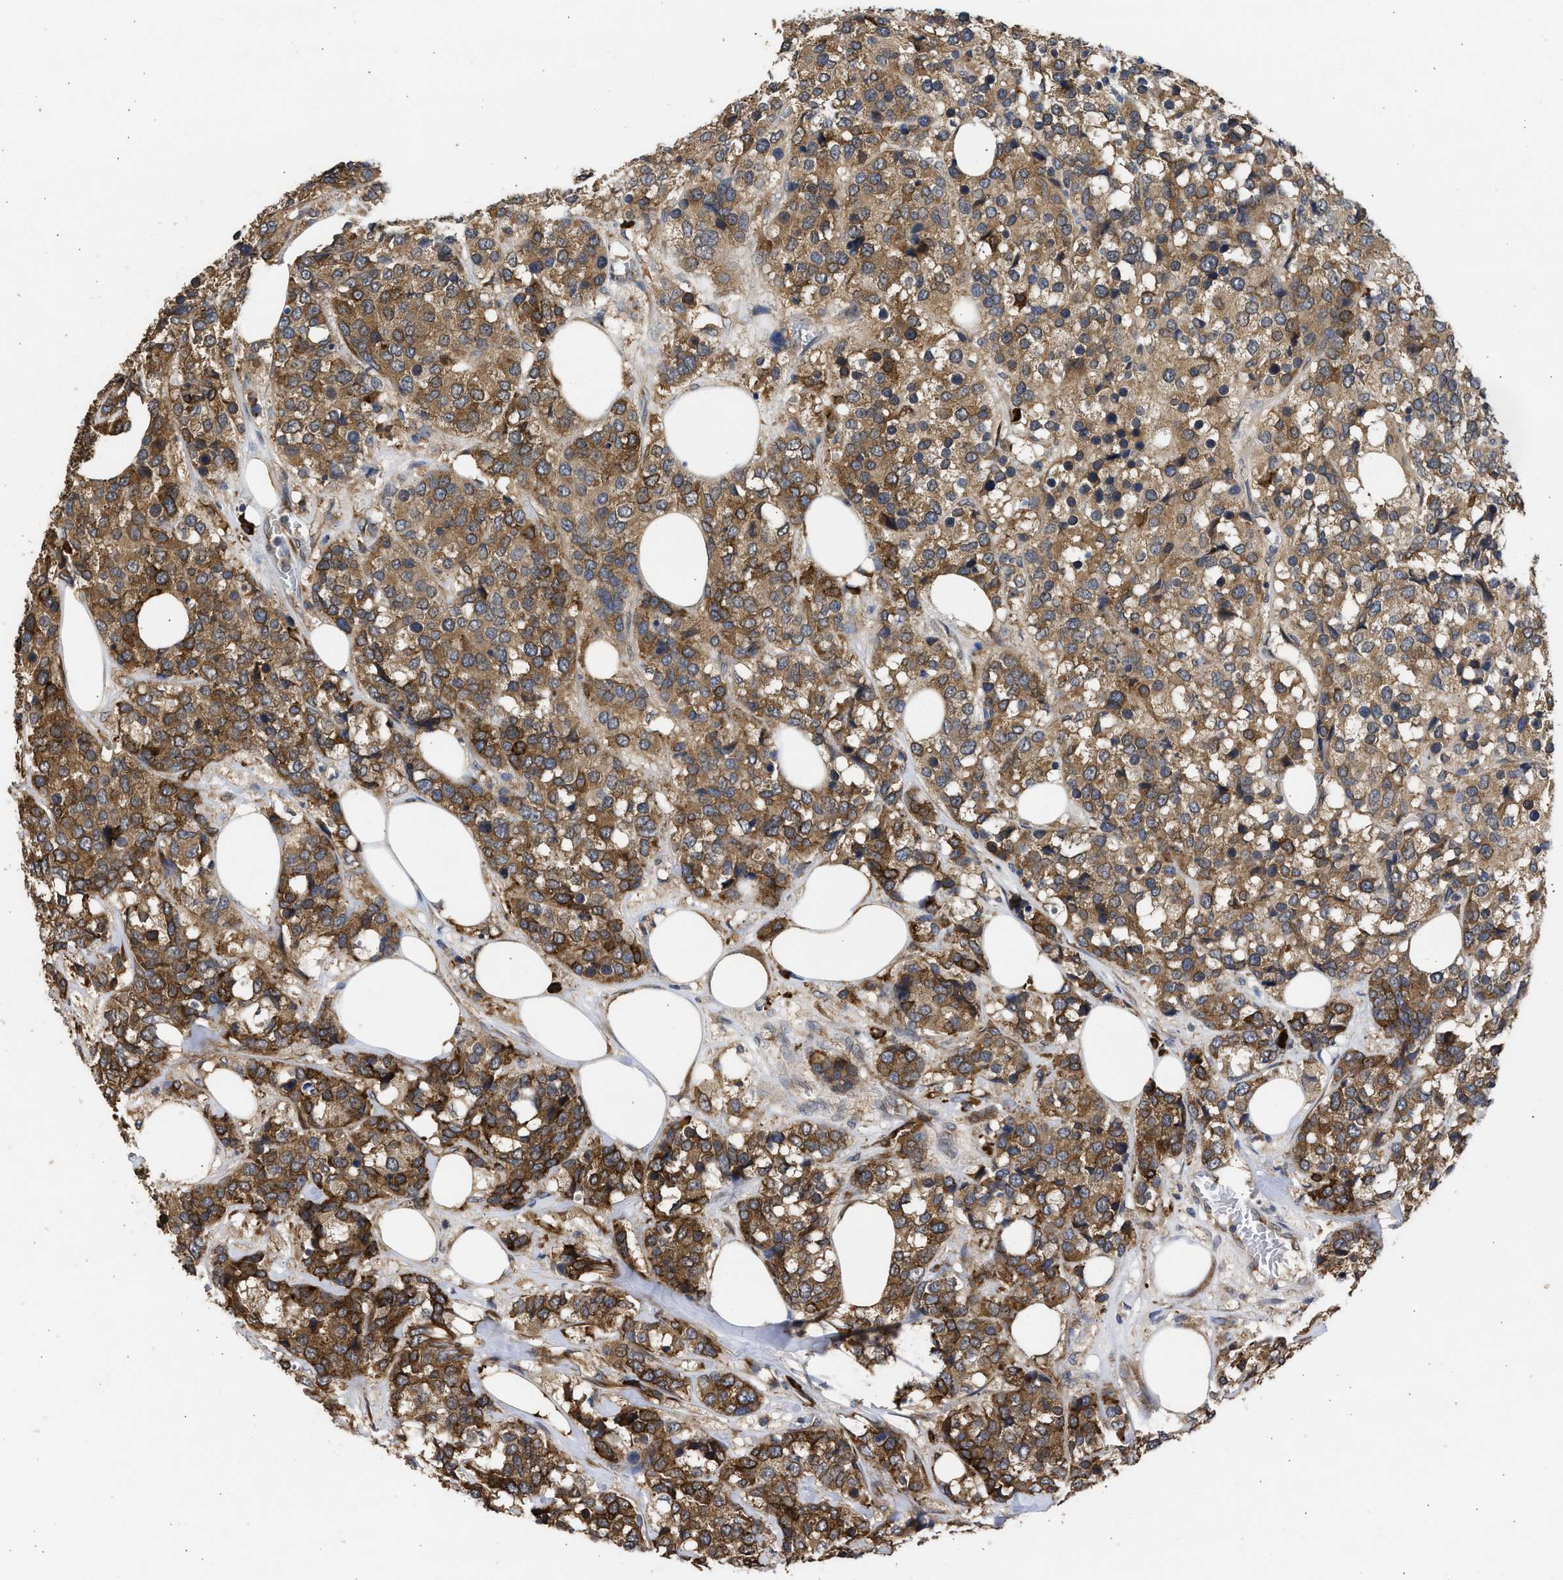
{"staining": {"intensity": "moderate", "quantity": ">75%", "location": "cytoplasmic/membranous"}, "tissue": "breast cancer", "cell_type": "Tumor cells", "image_type": "cancer", "snomed": [{"axis": "morphology", "description": "Lobular carcinoma"}, {"axis": "topography", "description": "Breast"}], "caption": "Immunohistochemistry (IHC) staining of lobular carcinoma (breast), which reveals medium levels of moderate cytoplasmic/membranous staining in approximately >75% of tumor cells indicating moderate cytoplasmic/membranous protein positivity. The staining was performed using DAB (3,3'-diaminobenzidine) (brown) for protein detection and nuclei were counterstained in hematoxylin (blue).", "gene": "DNAJC1", "patient": {"sex": "female", "age": 59}}